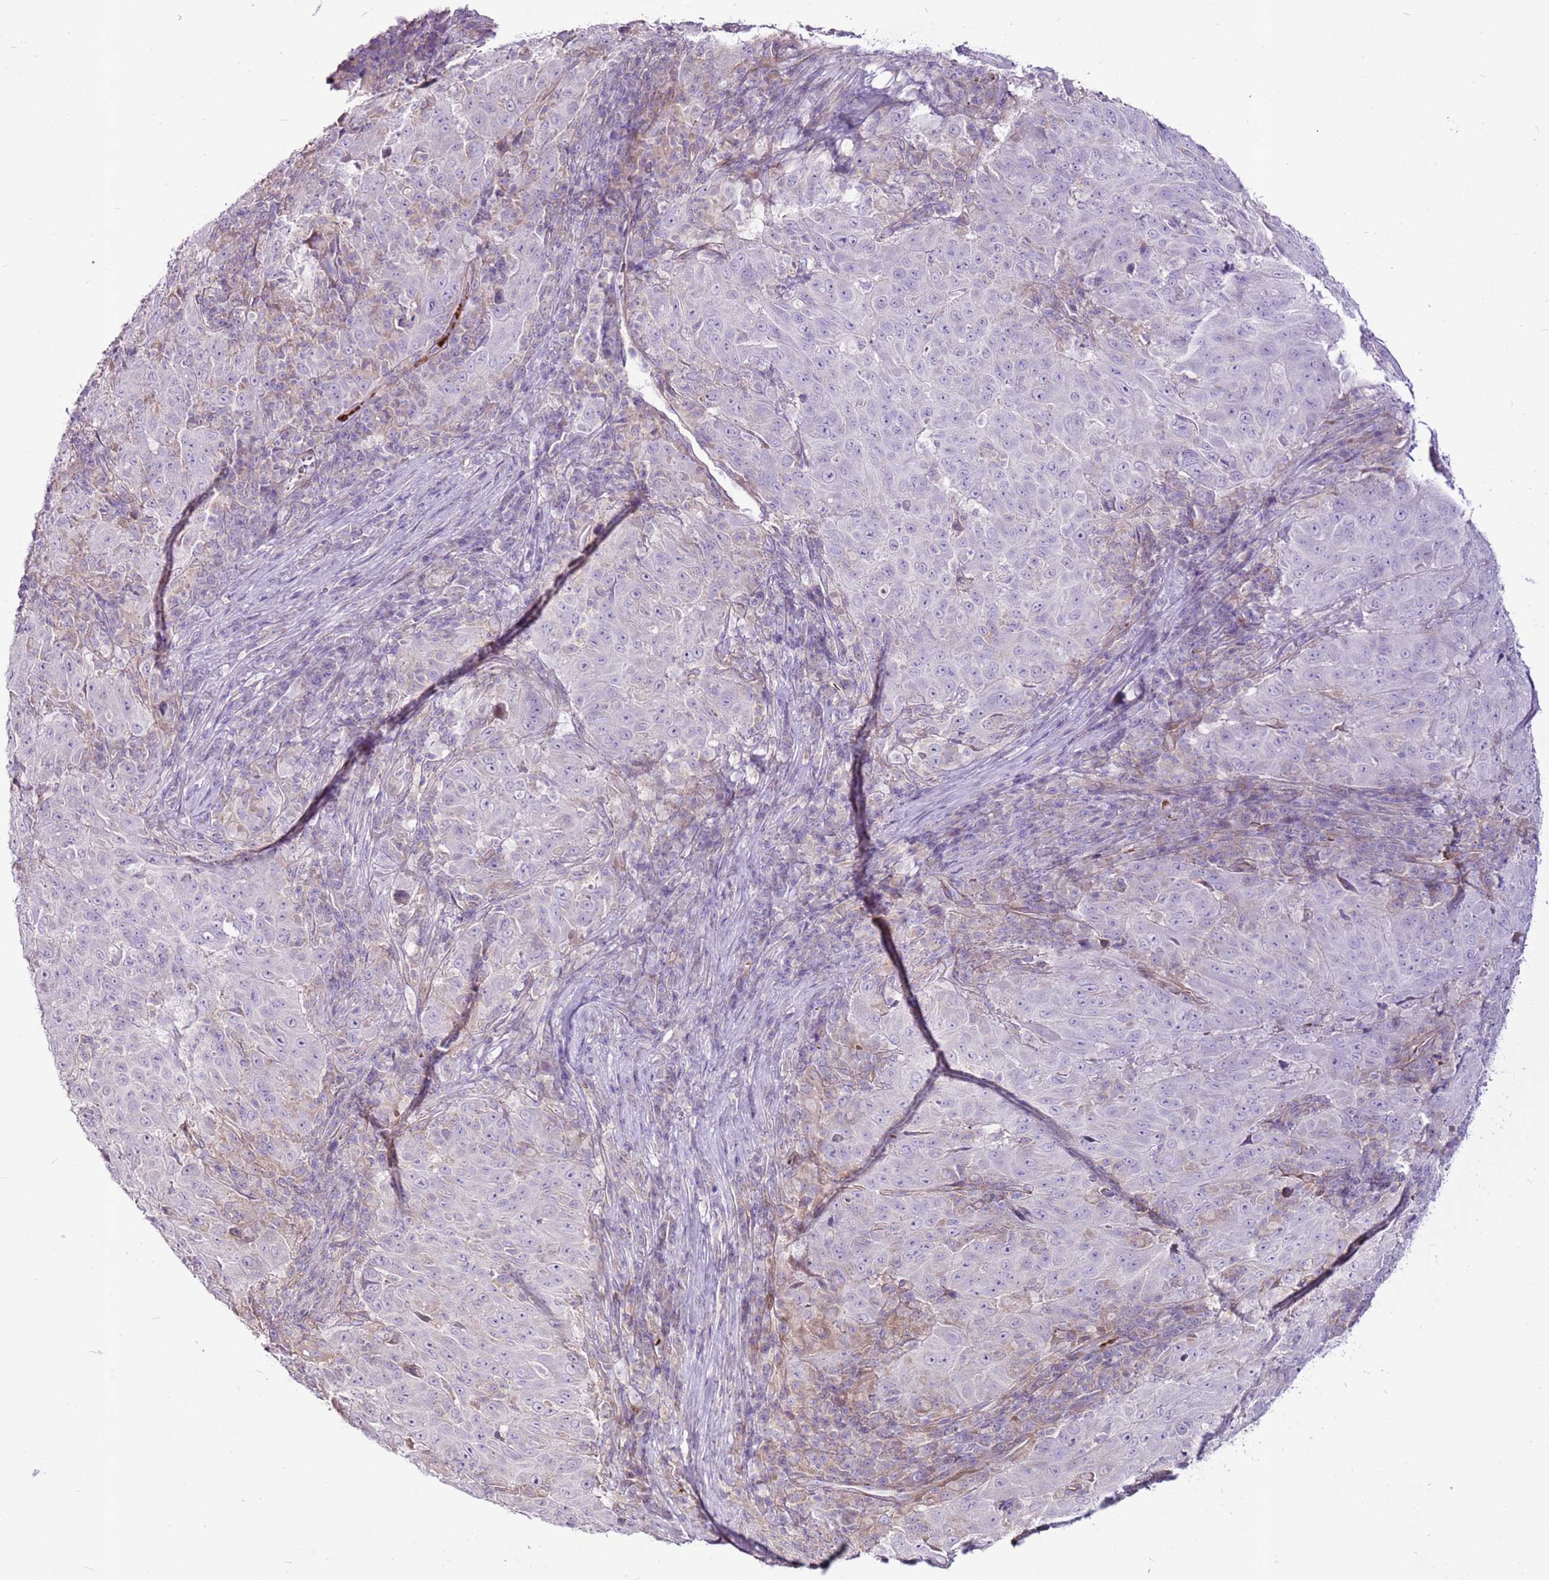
{"staining": {"intensity": "negative", "quantity": "none", "location": "none"}, "tissue": "pancreatic cancer", "cell_type": "Tumor cells", "image_type": "cancer", "snomed": [{"axis": "morphology", "description": "Adenocarcinoma, NOS"}, {"axis": "topography", "description": "Pancreas"}], "caption": "An image of pancreatic cancer stained for a protein shows no brown staining in tumor cells. (Brightfield microscopy of DAB (3,3'-diaminobenzidine) IHC at high magnification).", "gene": "CHAC2", "patient": {"sex": "male", "age": 63}}